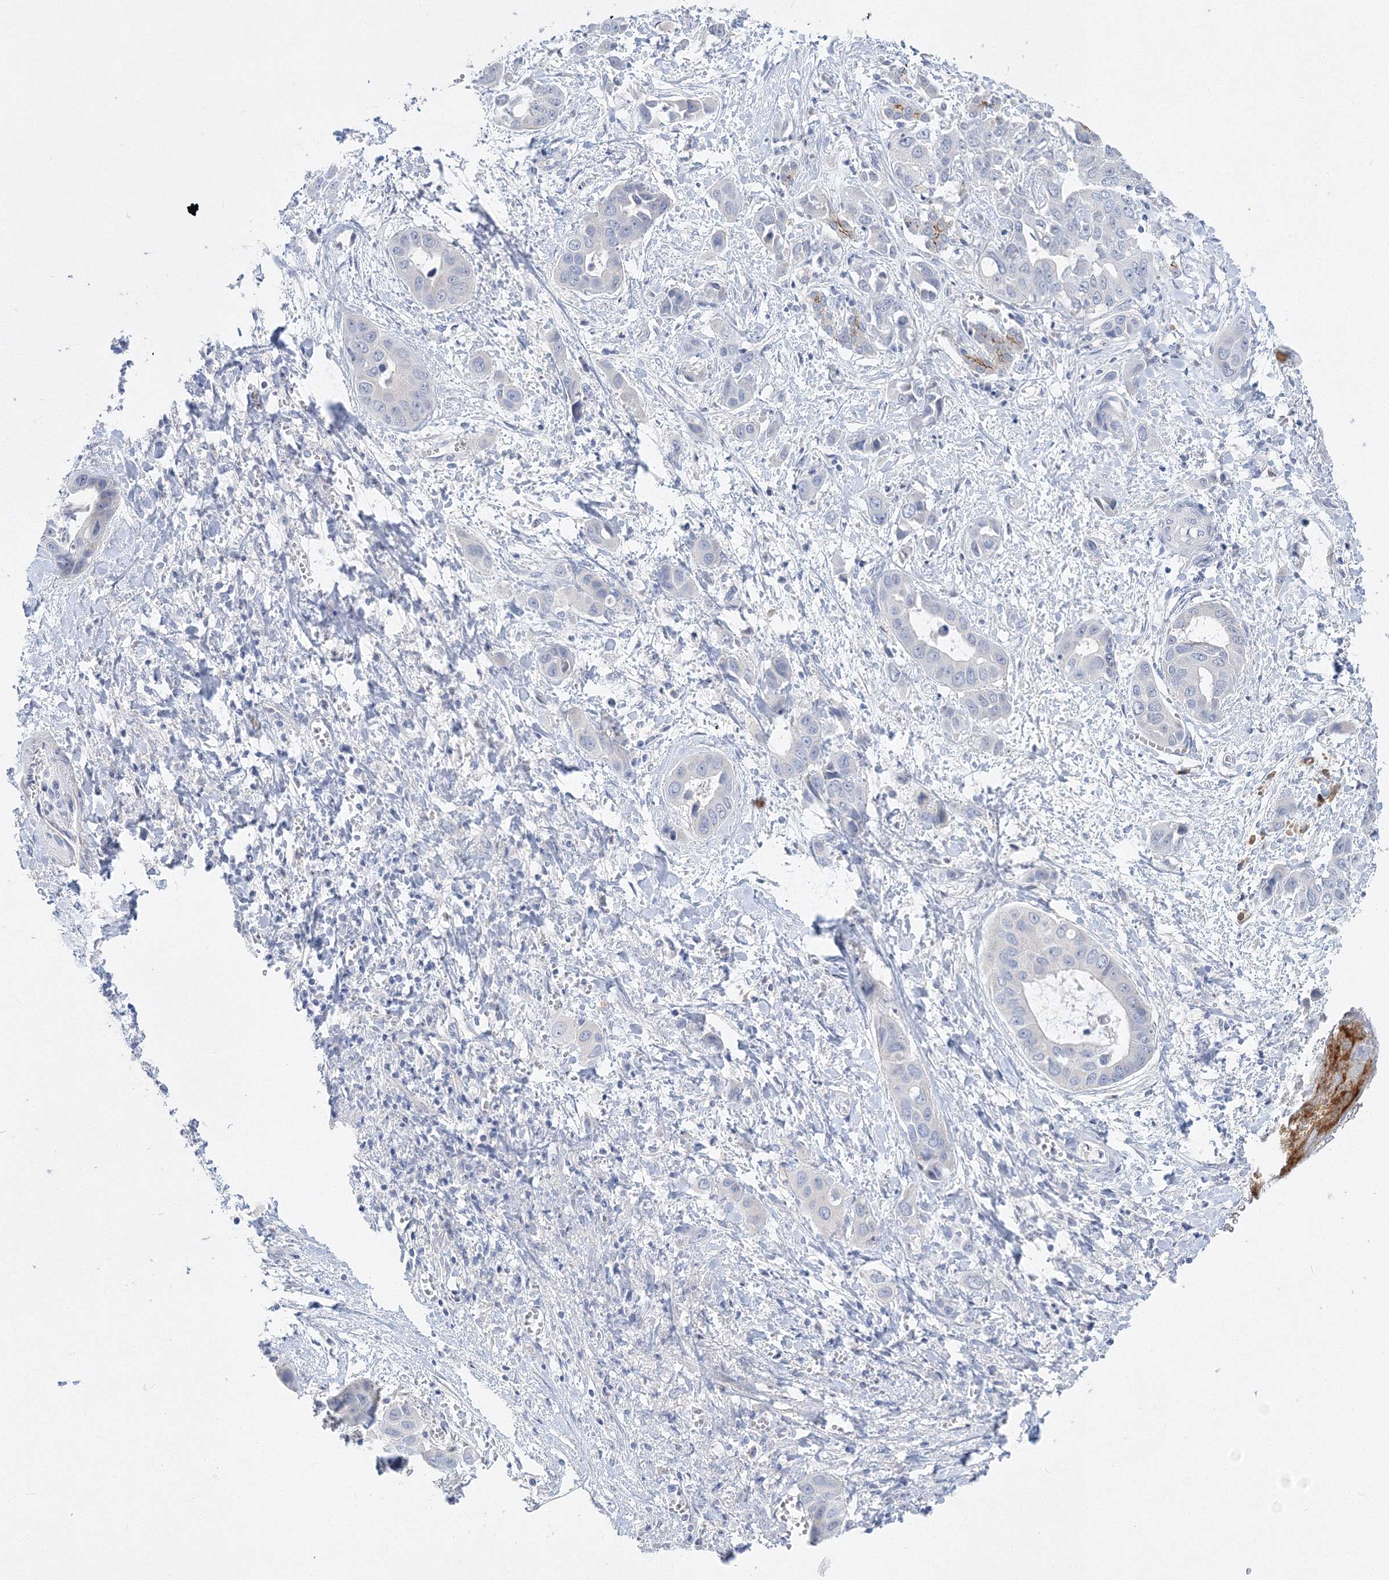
{"staining": {"intensity": "negative", "quantity": "none", "location": "none"}, "tissue": "liver cancer", "cell_type": "Tumor cells", "image_type": "cancer", "snomed": [{"axis": "morphology", "description": "Cholangiocarcinoma"}, {"axis": "topography", "description": "Liver"}], "caption": "Tumor cells are negative for brown protein staining in liver cancer (cholangiocarcinoma). The staining is performed using DAB (3,3'-diaminobenzidine) brown chromogen with nuclei counter-stained in using hematoxylin.", "gene": "AASDH", "patient": {"sex": "female", "age": 52}}